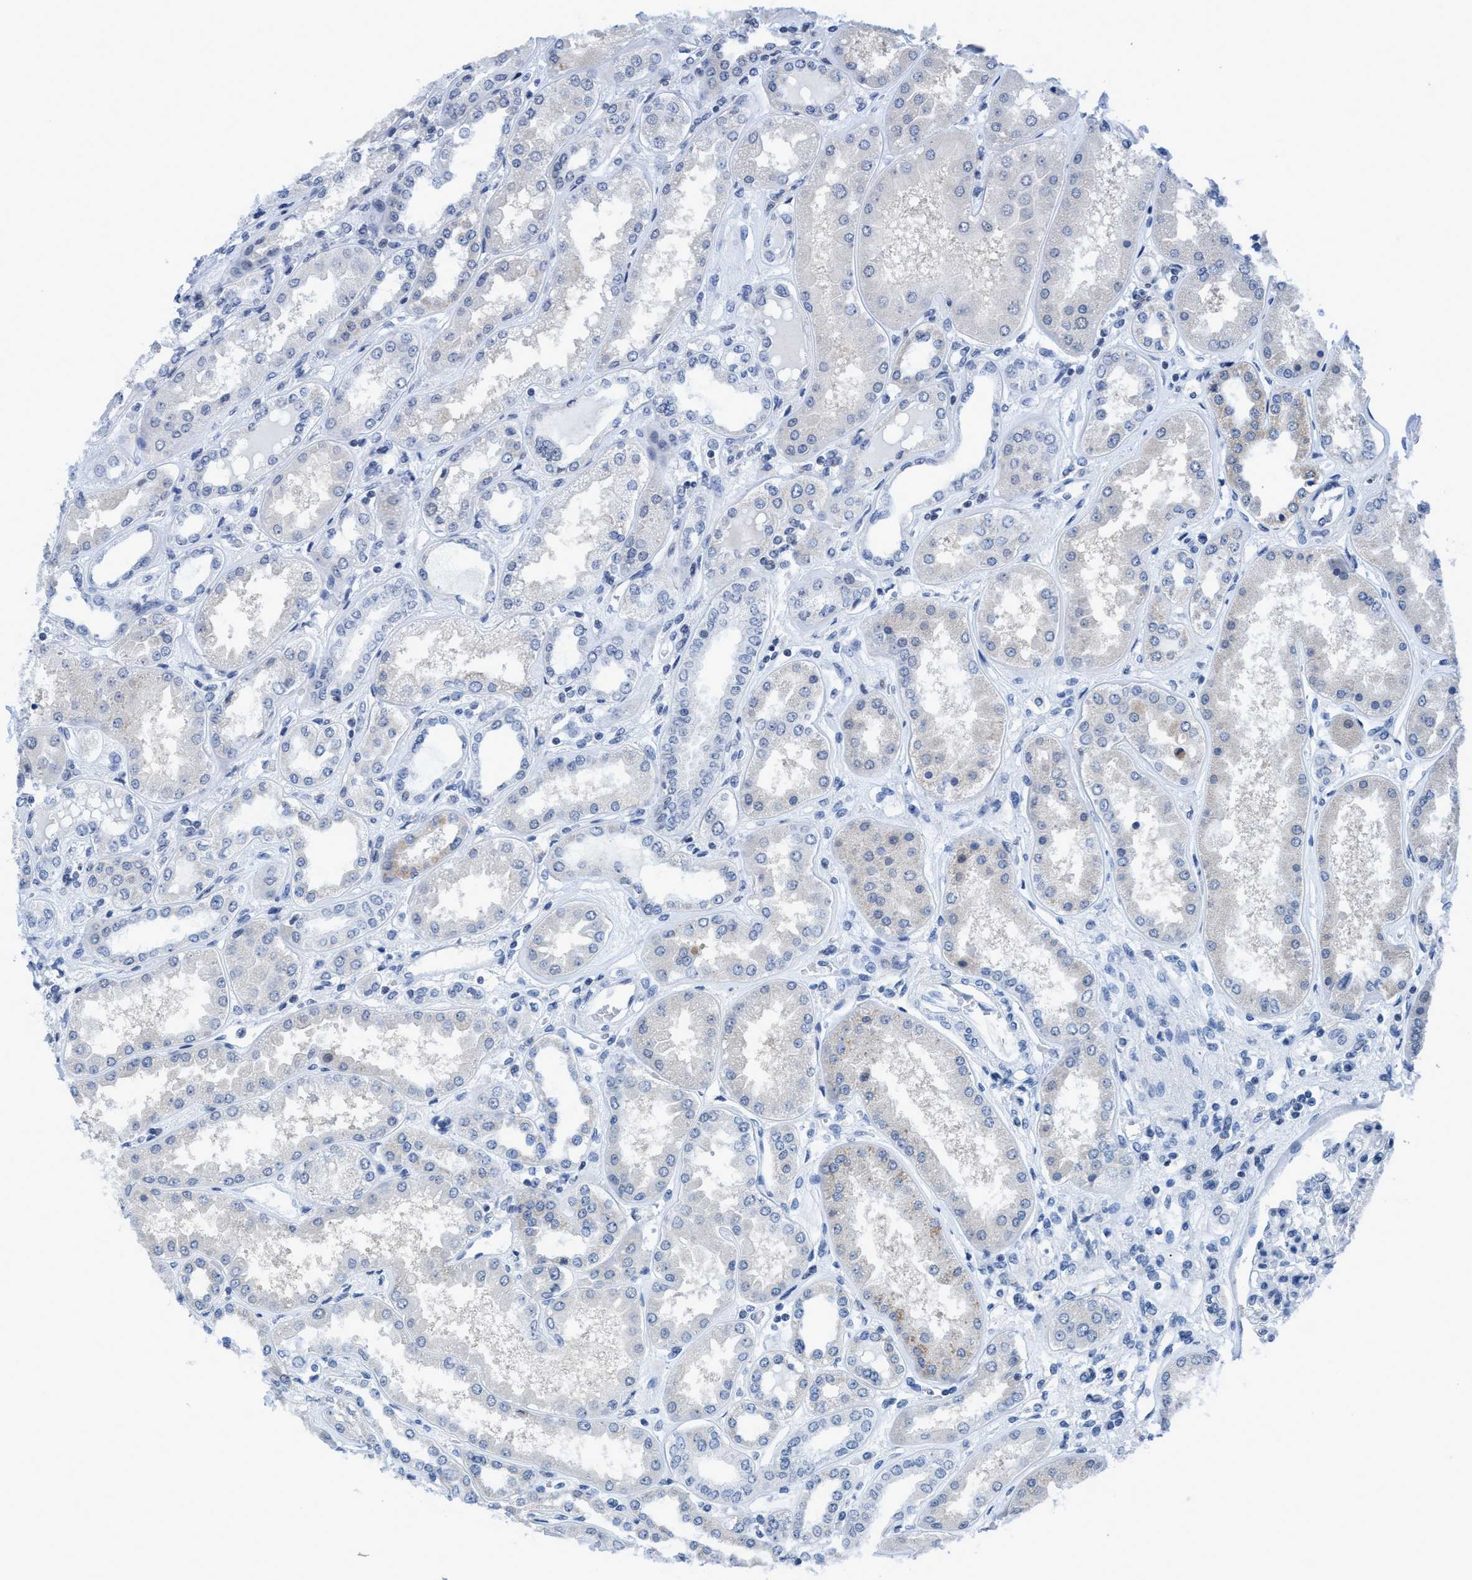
{"staining": {"intensity": "negative", "quantity": "none", "location": "none"}, "tissue": "kidney", "cell_type": "Cells in glomeruli", "image_type": "normal", "snomed": [{"axis": "morphology", "description": "Normal tissue, NOS"}, {"axis": "topography", "description": "Kidney"}], "caption": "DAB (3,3'-diaminobenzidine) immunohistochemical staining of unremarkable human kidney demonstrates no significant staining in cells in glomeruli.", "gene": "DNAI1", "patient": {"sex": "female", "age": 56}}